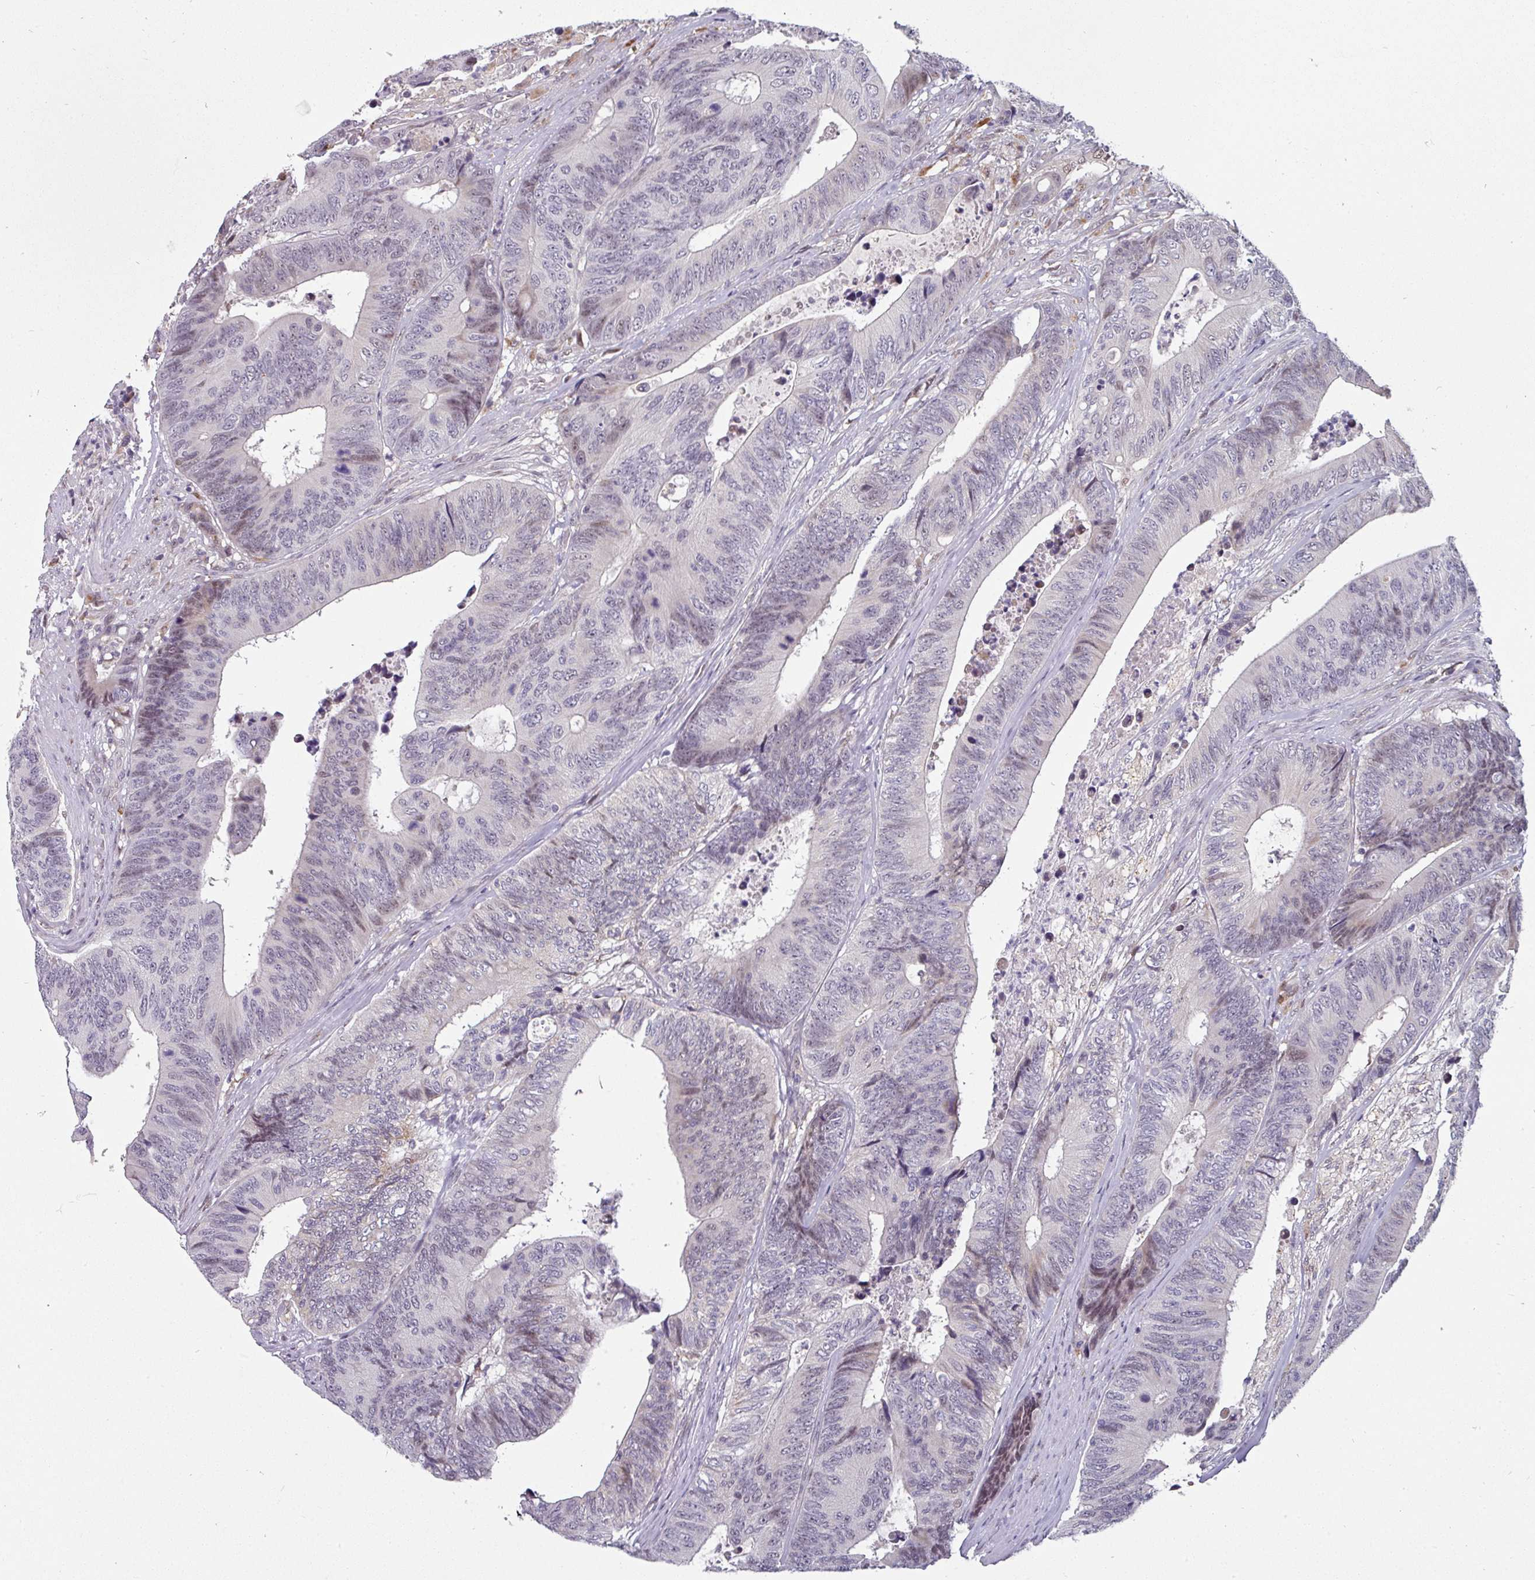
{"staining": {"intensity": "weak", "quantity": "<25%", "location": "nuclear"}, "tissue": "colorectal cancer", "cell_type": "Tumor cells", "image_type": "cancer", "snomed": [{"axis": "morphology", "description": "Adenocarcinoma, NOS"}, {"axis": "topography", "description": "Colon"}], "caption": "Tumor cells are negative for brown protein staining in colorectal adenocarcinoma. Nuclei are stained in blue.", "gene": "SWSAP1", "patient": {"sex": "male", "age": 87}}